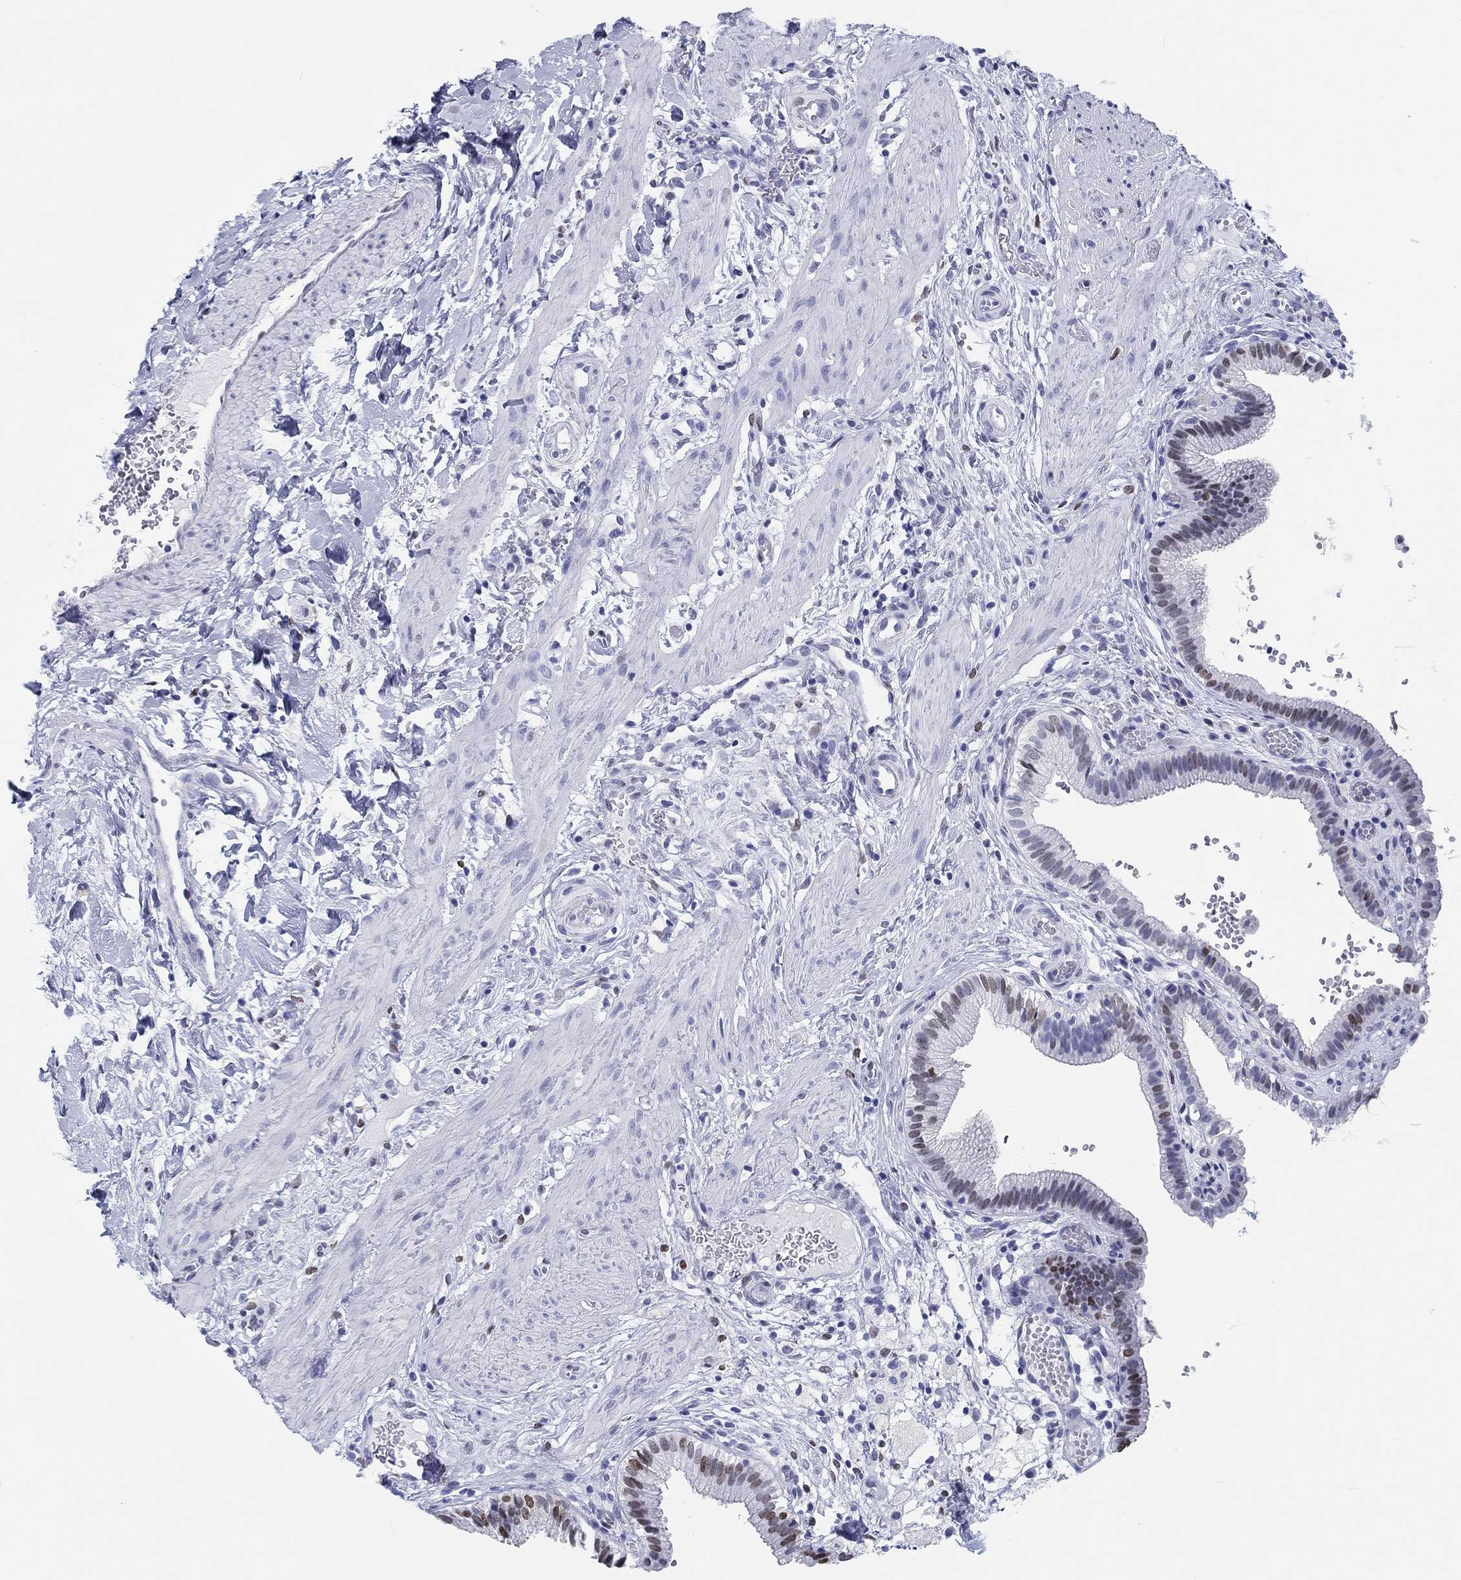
{"staining": {"intensity": "moderate", "quantity": "25%-75%", "location": "nuclear"}, "tissue": "gallbladder", "cell_type": "Glandular cells", "image_type": "normal", "snomed": [{"axis": "morphology", "description": "Normal tissue, NOS"}, {"axis": "topography", "description": "Gallbladder"}], "caption": "Gallbladder stained with DAB IHC exhibits medium levels of moderate nuclear positivity in about 25%-75% of glandular cells.", "gene": "H1", "patient": {"sex": "female", "age": 24}}